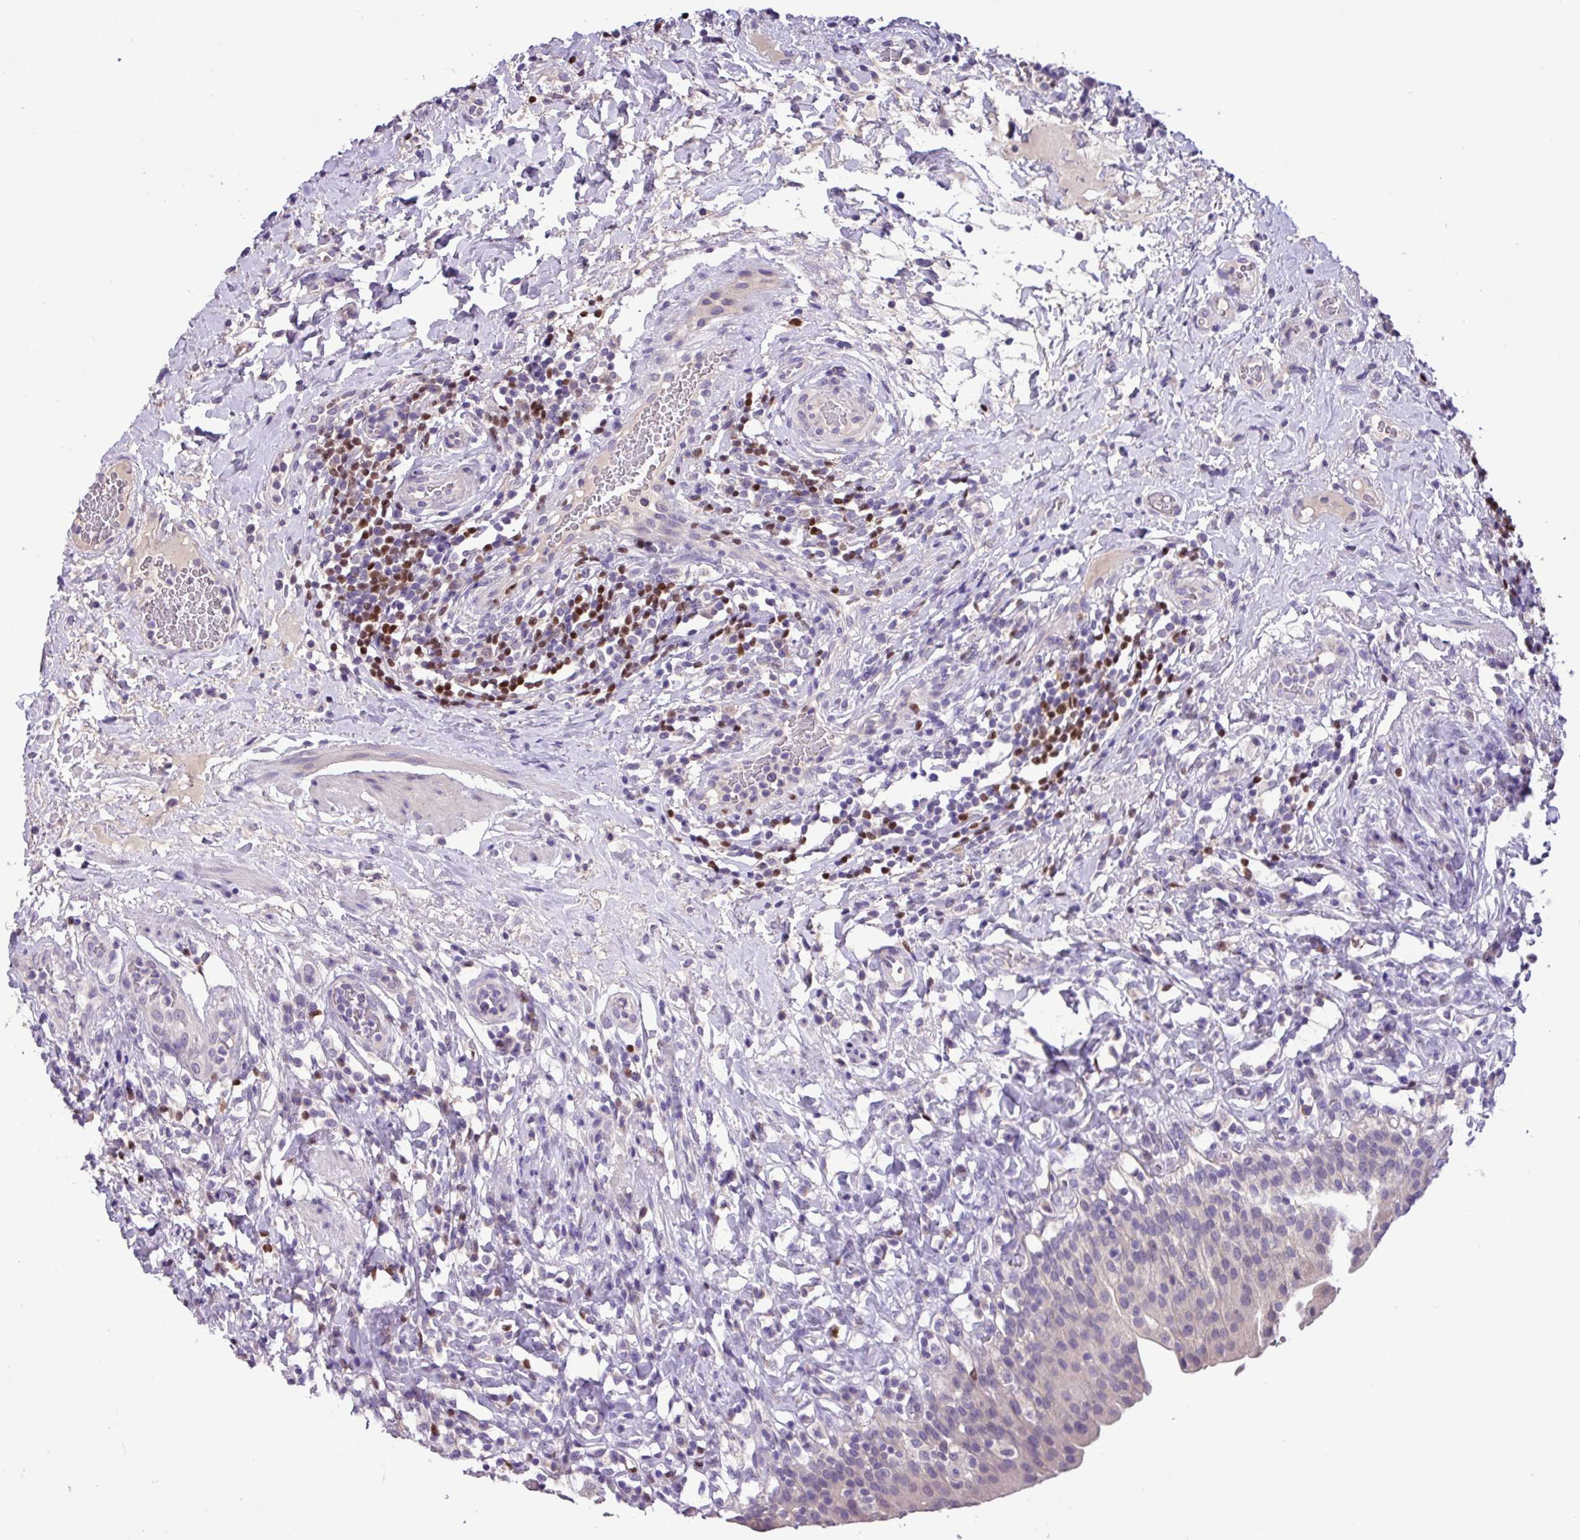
{"staining": {"intensity": "moderate", "quantity": "<25%", "location": "nuclear"}, "tissue": "urinary bladder", "cell_type": "Urothelial cells", "image_type": "normal", "snomed": [{"axis": "morphology", "description": "Normal tissue, NOS"}, {"axis": "morphology", "description": "Inflammation, NOS"}, {"axis": "topography", "description": "Urinary bladder"}], "caption": "Immunohistochemical staining of normal urinary bladder shows <25% levels of moderate nuclear protein expression in approximately <25% of urothelial cells. The staining is performed using DAB brown chromogen to label protein expression. The nuclei are counter-stained blue using hematoxylin.", "gene": "PAX8", "patient": {"sex": "male", "age": 64}}